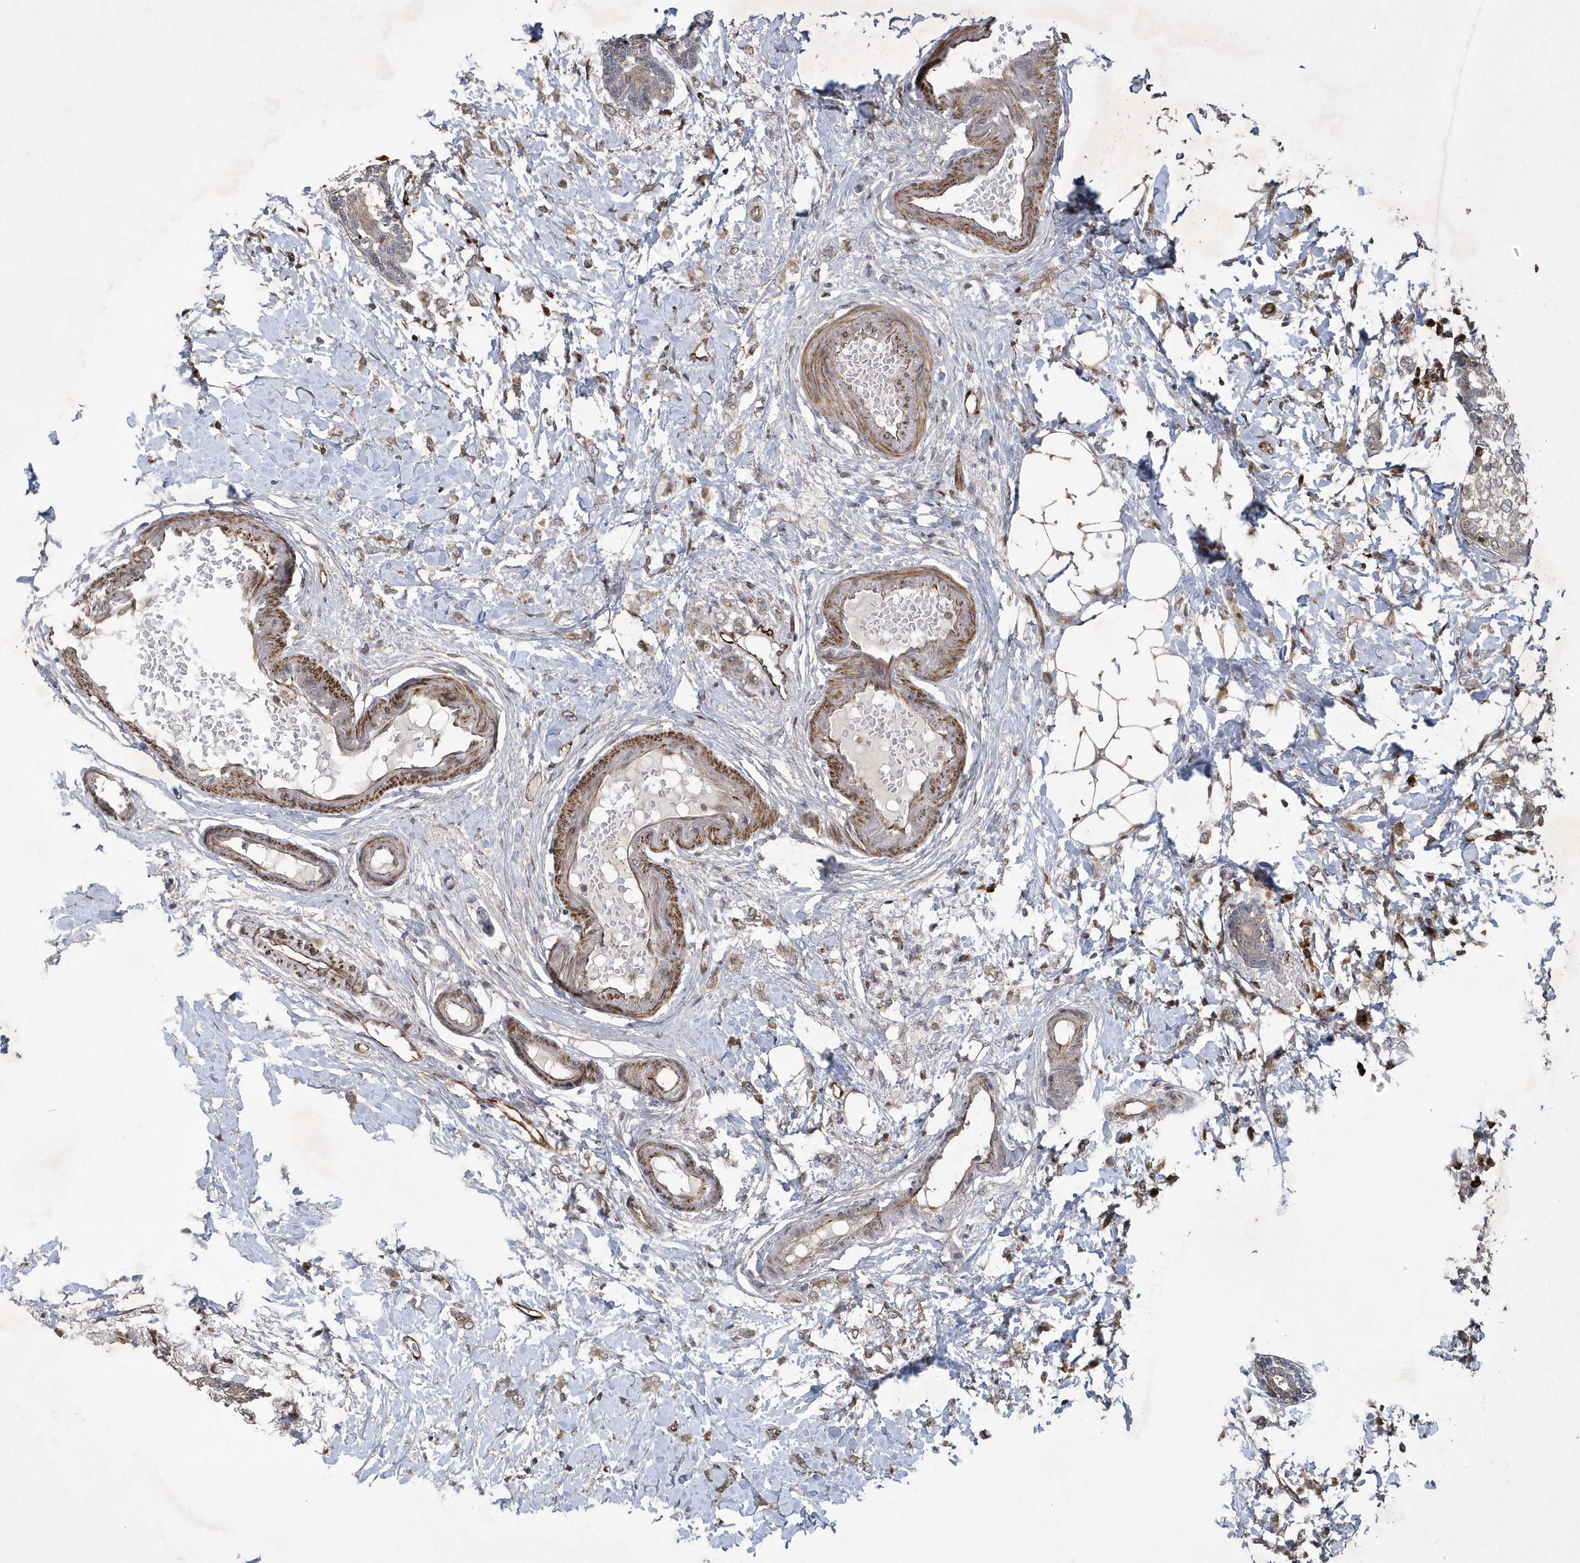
{"staining": {"intensity": "weak", "quantity": "25%-75%", "location": "cytoplasmic/membranous"}, "tissue": "breast cancer", "cell_type": "Tumor cells", "image_type": "cancer", "snomed": [{"axis": "morphology", "description": "Normal tissue, NOS"}, {"axis": "morphology", "description": "Lobular carcinoma"}, {"axis": "topography", "description": "Breast"}], "caption": "Human breast cancer stained with a brown dye reveals weak cytoplasmic/membranous positive positivity in approximately 25%-75% of tumor cells.", "gene": "N4BP2", "patient": {"sex": "female", "age": 47}}